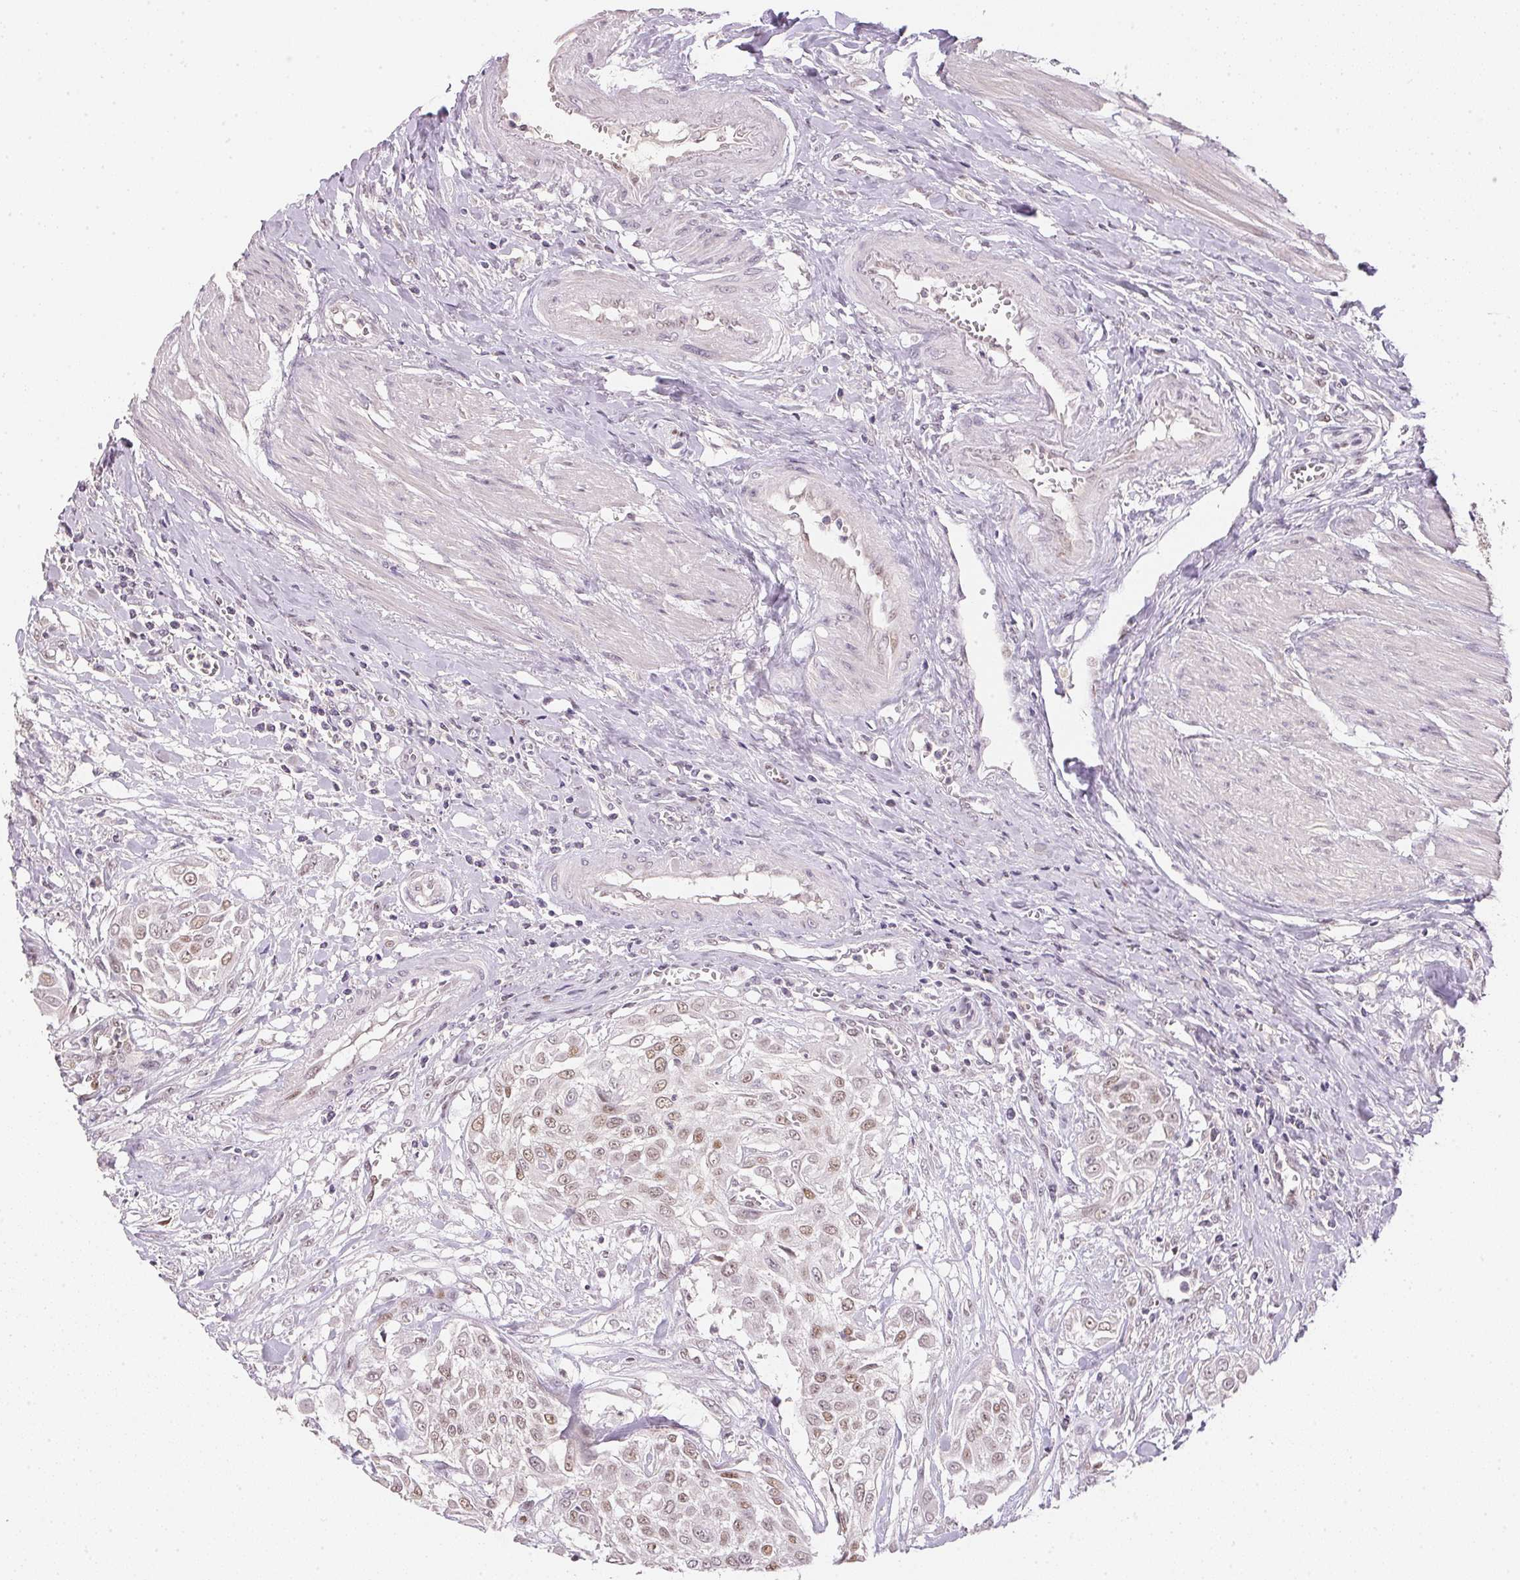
{"staining": {"intensity": "weak", "quantity": "25%-75%", "location": "nuclear"}, "tissue": "urothelial cancer", "cell_type": "Tumor cells", "image_type": "cancer", "snomed": [{"axis": "morphology", "description": "Urothelial carcinoma, High grade"}, {"axis": "topography", "description": "Urinary bladder"}], "caption": "The photomicrograph shows immunohistochemical staining of urothelial carcinoma (high-grade). There is weak nuclear staining is appreciated in about 25%-75% of tumor cells.", "gene": "POLR3G", "patient": {"sex": "male", "age": 57}}